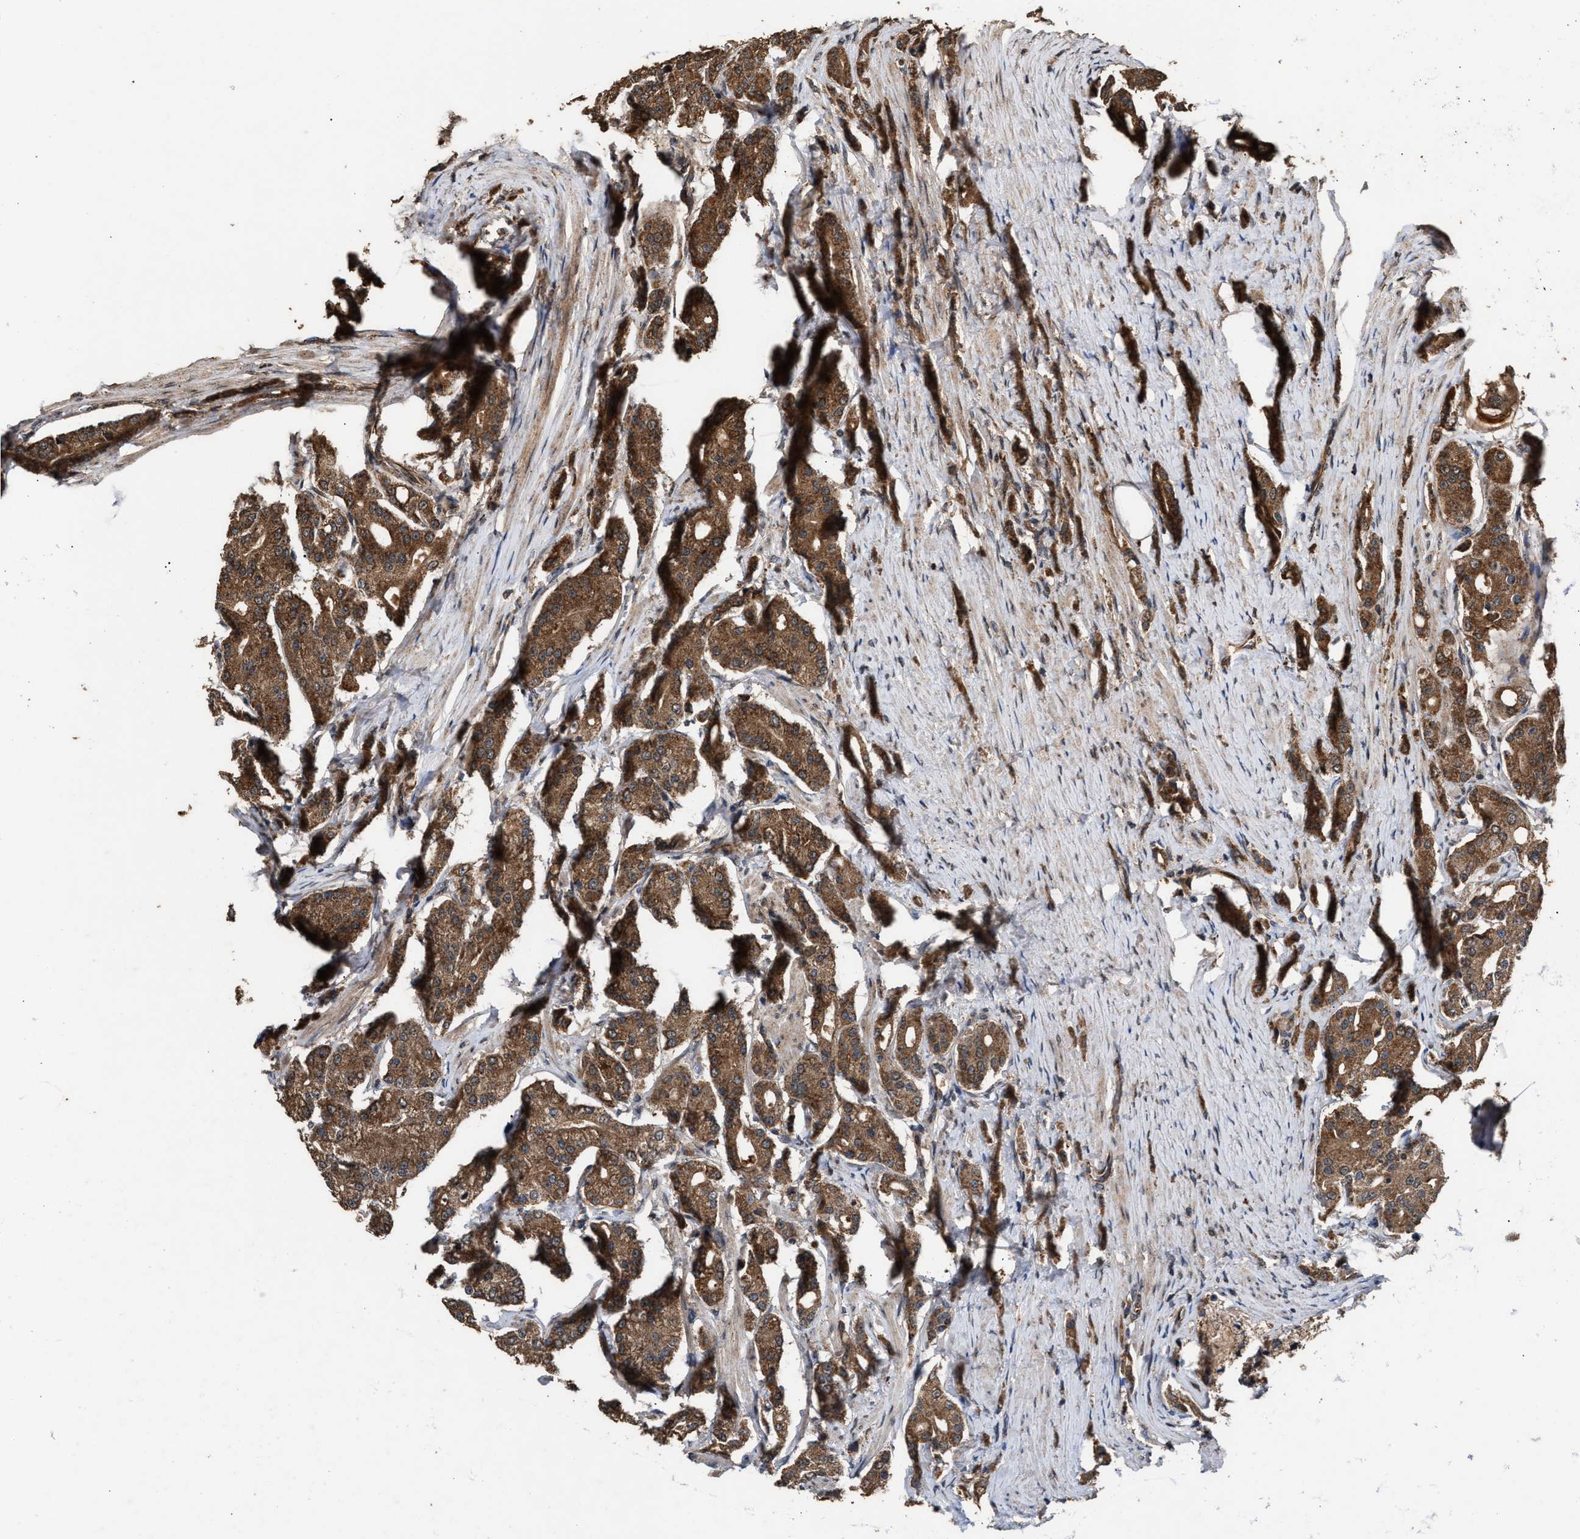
{"staining": {"intensity": "moderate", "quantity": ">75%", "location": "cytoplasmic/membranous"}, "tissue": "prostate cancer", "cell_type": "Tumor cells", "image_type": "cancer", "snomed": [{"axis": "morphology", "description": "Adenocarcinoma, High grade"}, {"axis": "topography", "description": "Prostate"}], "caption": "Moderate cytoplasmic/membranous staining for a protein is appreciated in approximately >75% of tumor cells of prostate cancer (high-grade adenocarcinoma) using immunohistochemistry.", "gene": "ZNHIT6", "patient": {"sex": "male", "age": 71}}